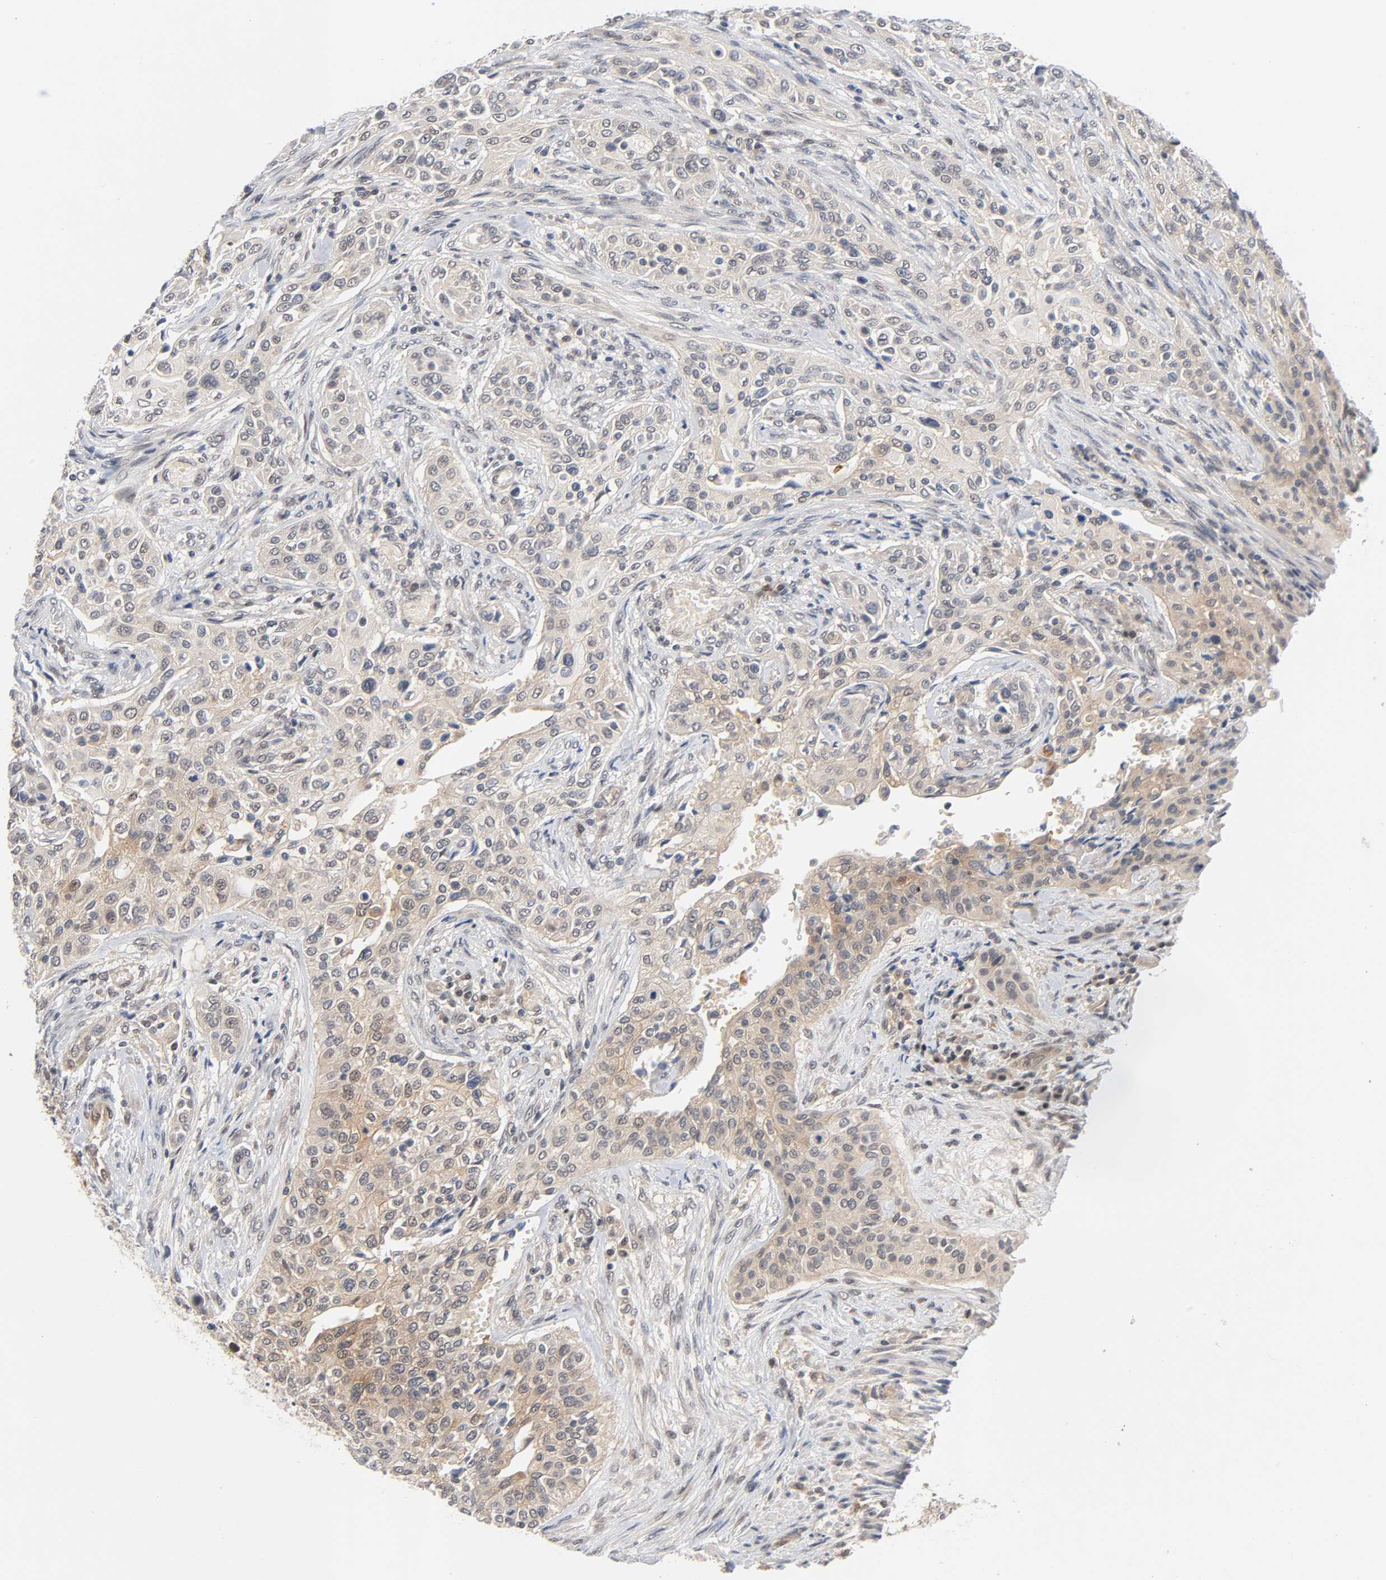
{"staining": {"intensity": "weak", "quantity": ">75%", "location": "cytoplasmic/membranous"}, "tissue": "urothelial cancer", "cell_type": "Tumor cells", "image_type": "cancer", "snomed": [{"axis": "morphology", "description": "Urothelial carcinoma, High grade"}, {"axis": "topography", "description": "Urinary bladder"}], "caption": "Immunohistochemical staining of urothelial carcinoma (high-grade) reveals weak cytoplasmic/membranous protein positivity in approximately >75% of tumor cells. The protein is shown in brown color, while the nuclei are stained blue.", "gene": "PRKAB1", "patient": {"sex": "male", "age": 74}}